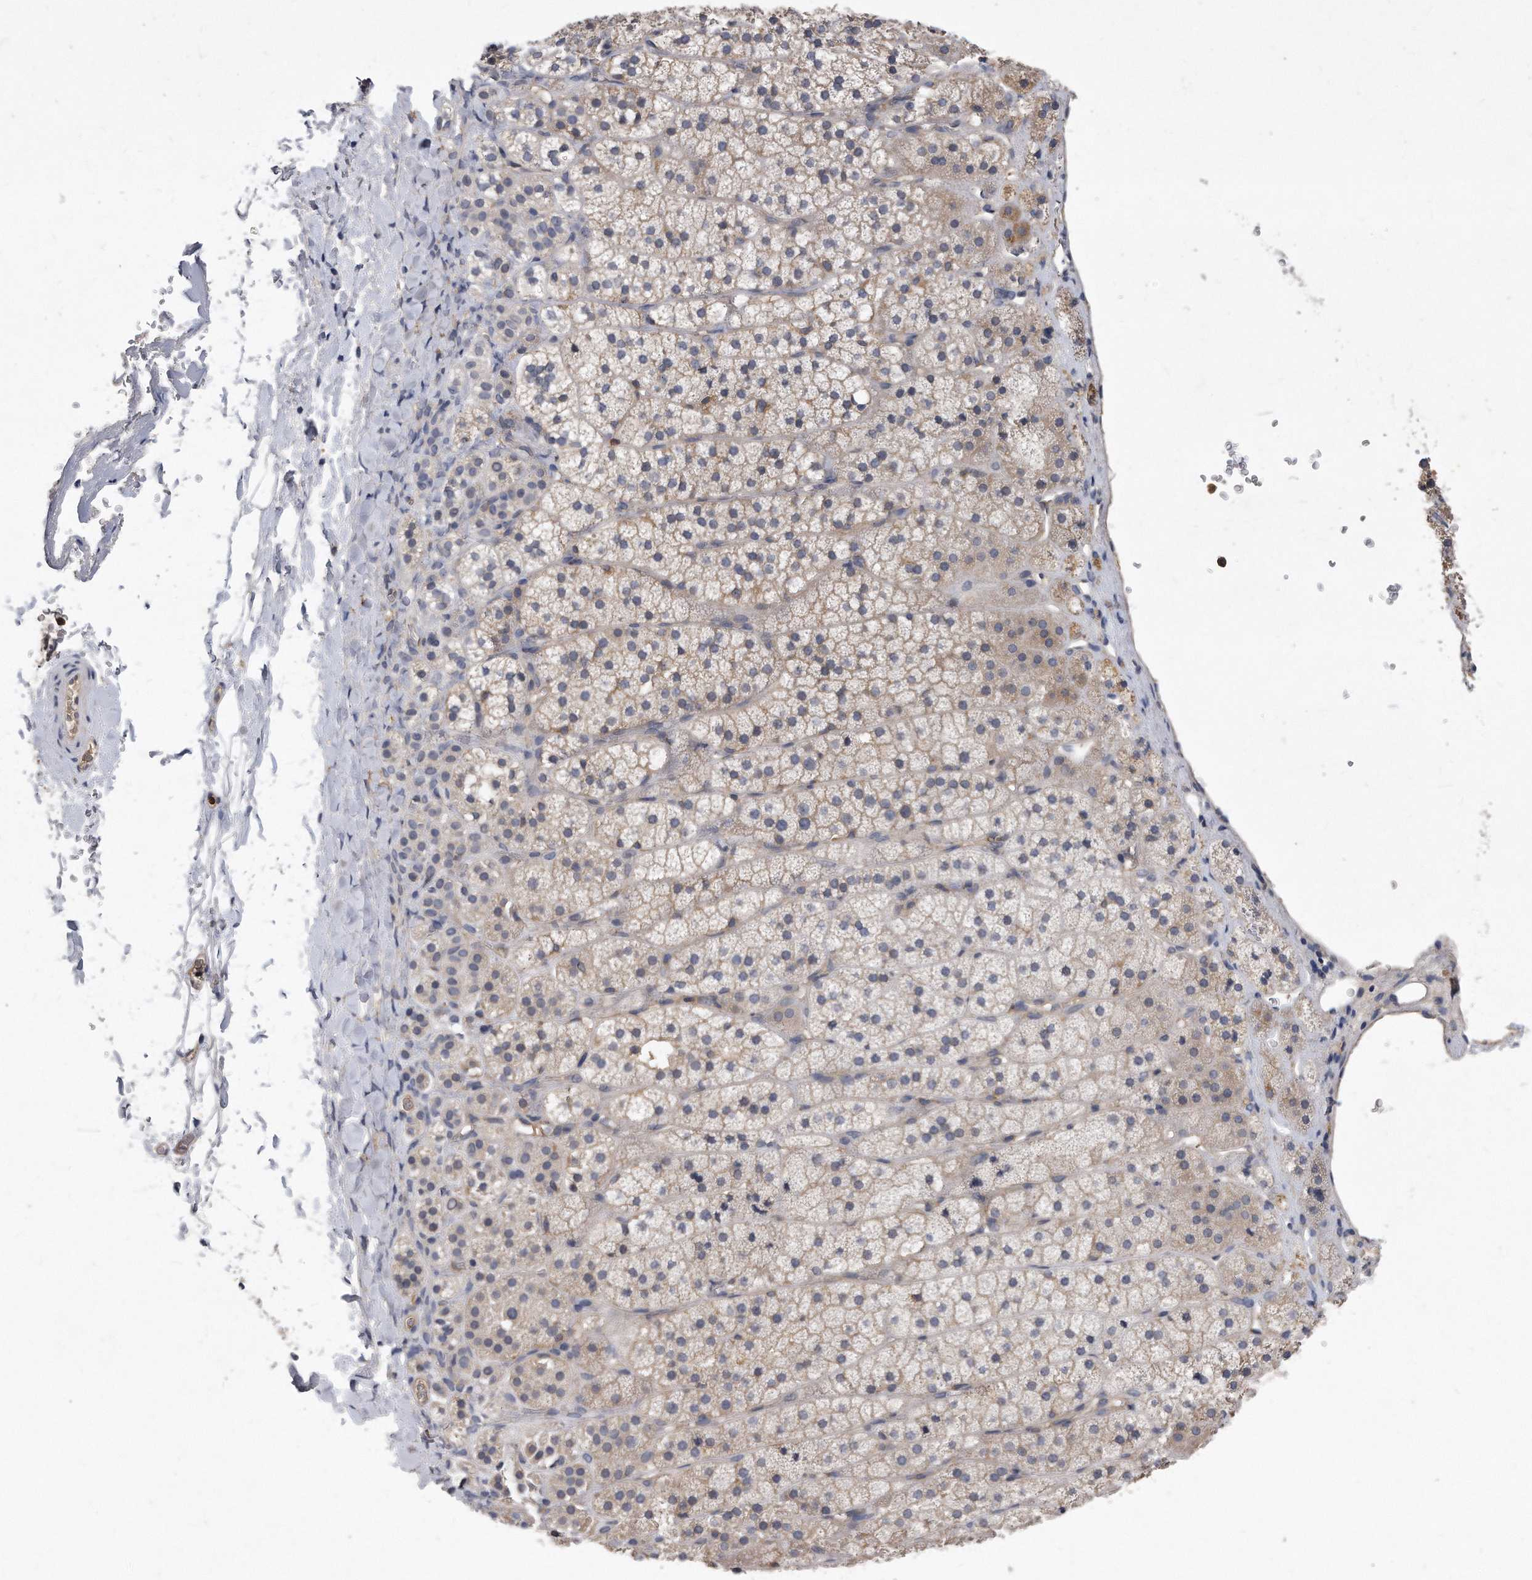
{"staining": {"intensity": "weak", "quantity": "25%-75%", "location": "cytoplasmic/membranous"}, "tissue": "adrenal gland", "cell_type": "Glandular cells", "image_type": "normal", "snomed": [{"axis": "morphology", "description": "Normal tissue, NOS"}, {"axis": "topography", "description": "Adrenal gland"}], "caption": "This image reveals normal adrenal gland stained with IHC to label a protein in brown. The cytoplasmic/membranous of glandular cells show weak positivity for the protein. Nuclei are counter-stained blue.", "gene": "HOMER3", "patient": {"sex": "female", "age": 44}}